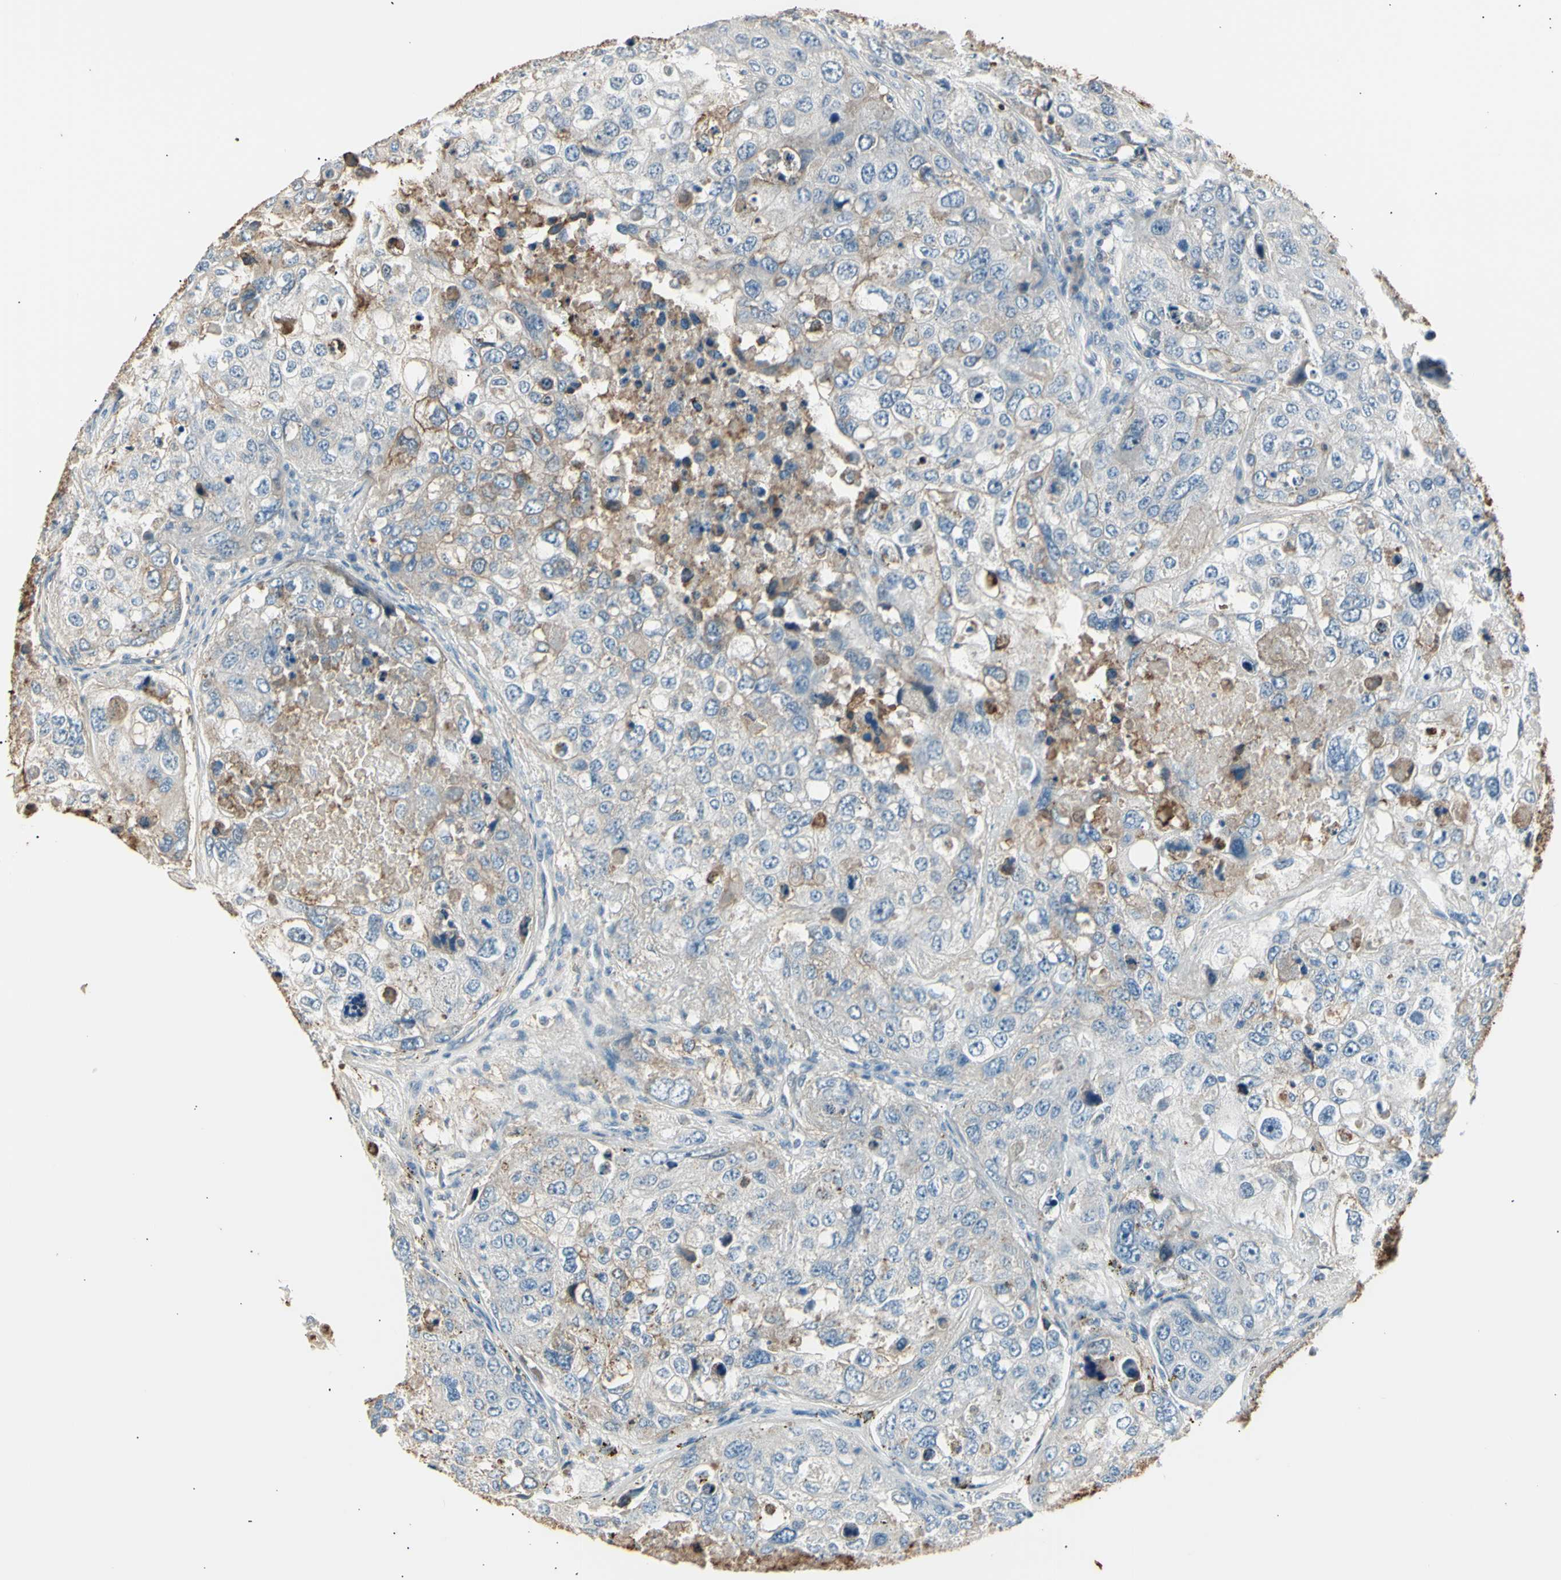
{"staining": {"intensity": "weak", "quantity": "<25%", "location": "cytoplasmic/membranous"}, "tissue": "urothelial cancer", "cell_type": "Tumor cells", "image_type": "cancer", "snomed": [{"axis": "morphology", "description": "Urothelial carcinoma, High grade"}, {"axis": "topography", "description": "Lymph node"}, {"axis": "topography", "description": "Urinary bladder"}], "caption": "This micrograph is of urothelial carcinoma (high-grade) stained with IHC to label a protein in brown with the nuclei are counter-stained blue. There is no positivity in tumor cells.", "gene": "LHPP", "patient": {"sex": "male", "age": 51}}